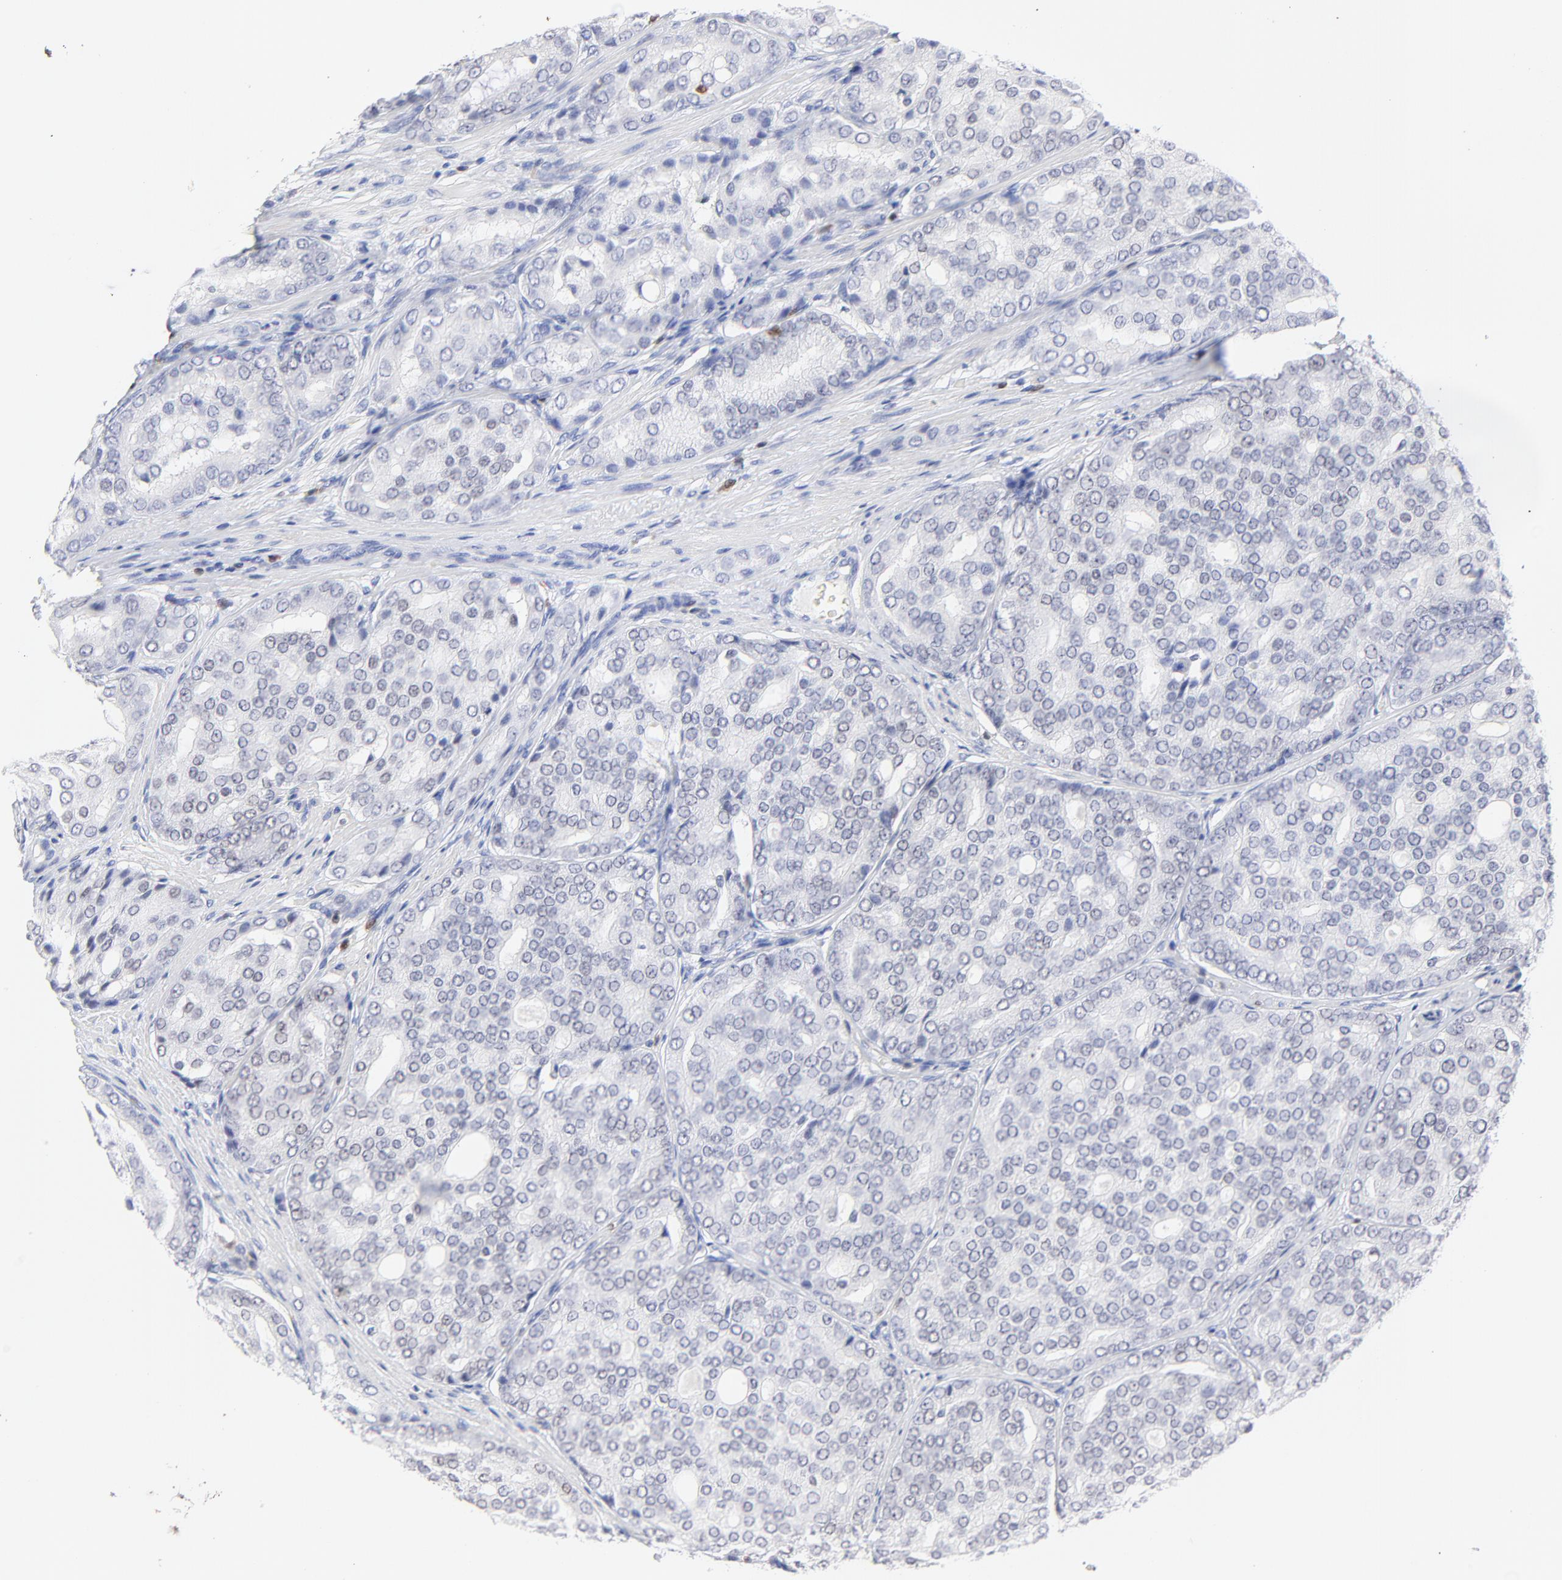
{"staining": {"intensity": "negative", "quantity": "none", "location": "none"}, "tissue": "prostate cancer", "cell_type": "Tumor cells", "image_type": "cancer", "snomed": [{"axis": "morphology", "description": "Adenocarcinoma, High grade"}, {"axis": "topography", "description": "Prostate"}], "caption": "Immunohistochemical staining of adenocarcinoma (high-grade) (prostate) demonstrates no significant positivity in tumor cells. Brightfield microscopy of immunohistochemistry (IHC) stained with DAB (3,3'-diaminobenzidine) (brown) and hematoxylin (blue), captured at high magnification.", "gene": "ZAP70", "patient": {"sex": "male", "age": 64}}